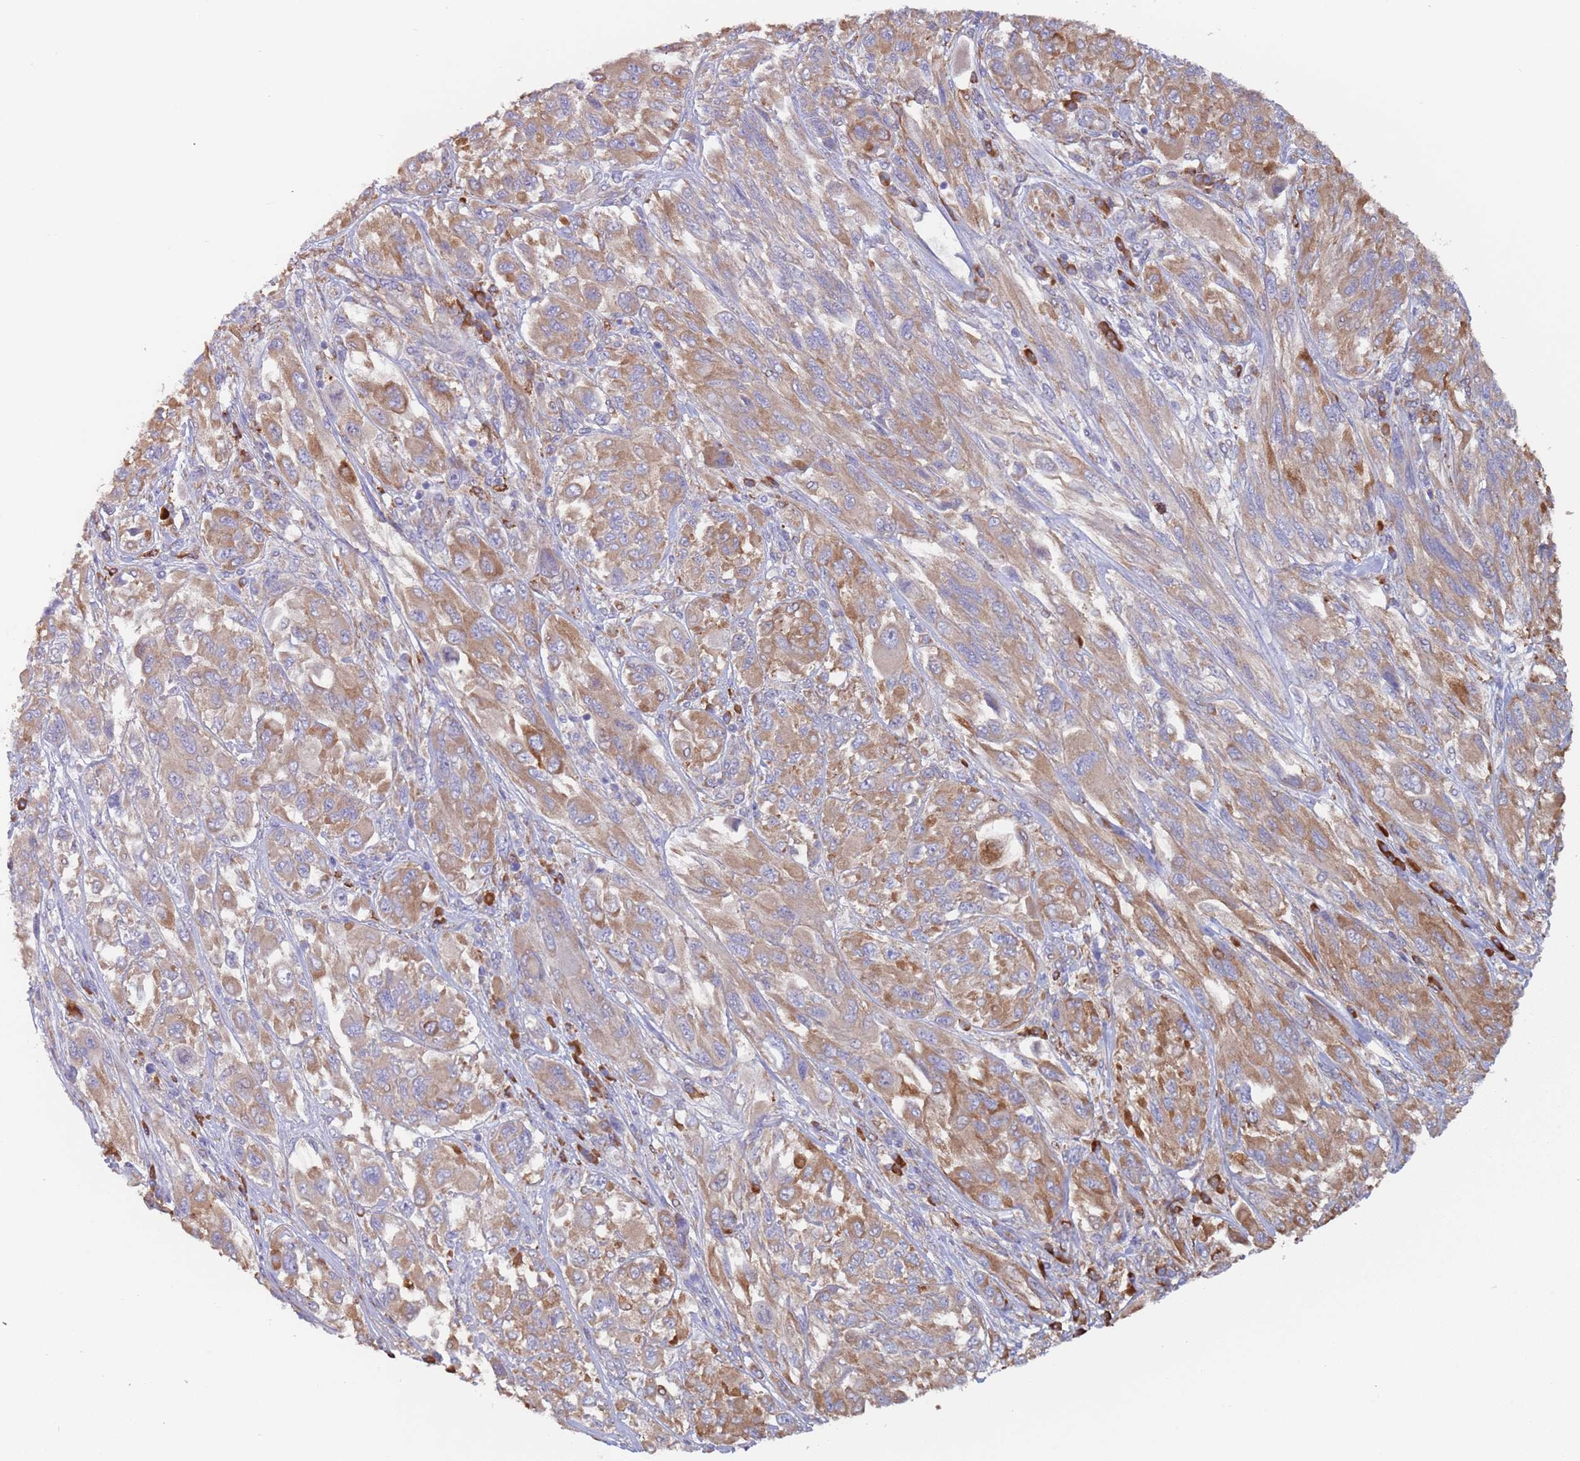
{"staining": {"intensity": "moderate", "quantity": ">75%", "location": "cytoplasmic/membranous"}, "tissue": "melanoma", "cell_type": "Tumor cells", "image_type": "cancer", "snomed": [{"axis": "morphology", "description": "Malignant melanoma, NOS"}, {"axis": "topography", "description": "Skin"}], "caption": "Human malignant melanoma stained with a protein marker reveals moderate staining in tumor cells.", "gene": "ZNF844", "patient": {"sex": "female", "age": 91}}